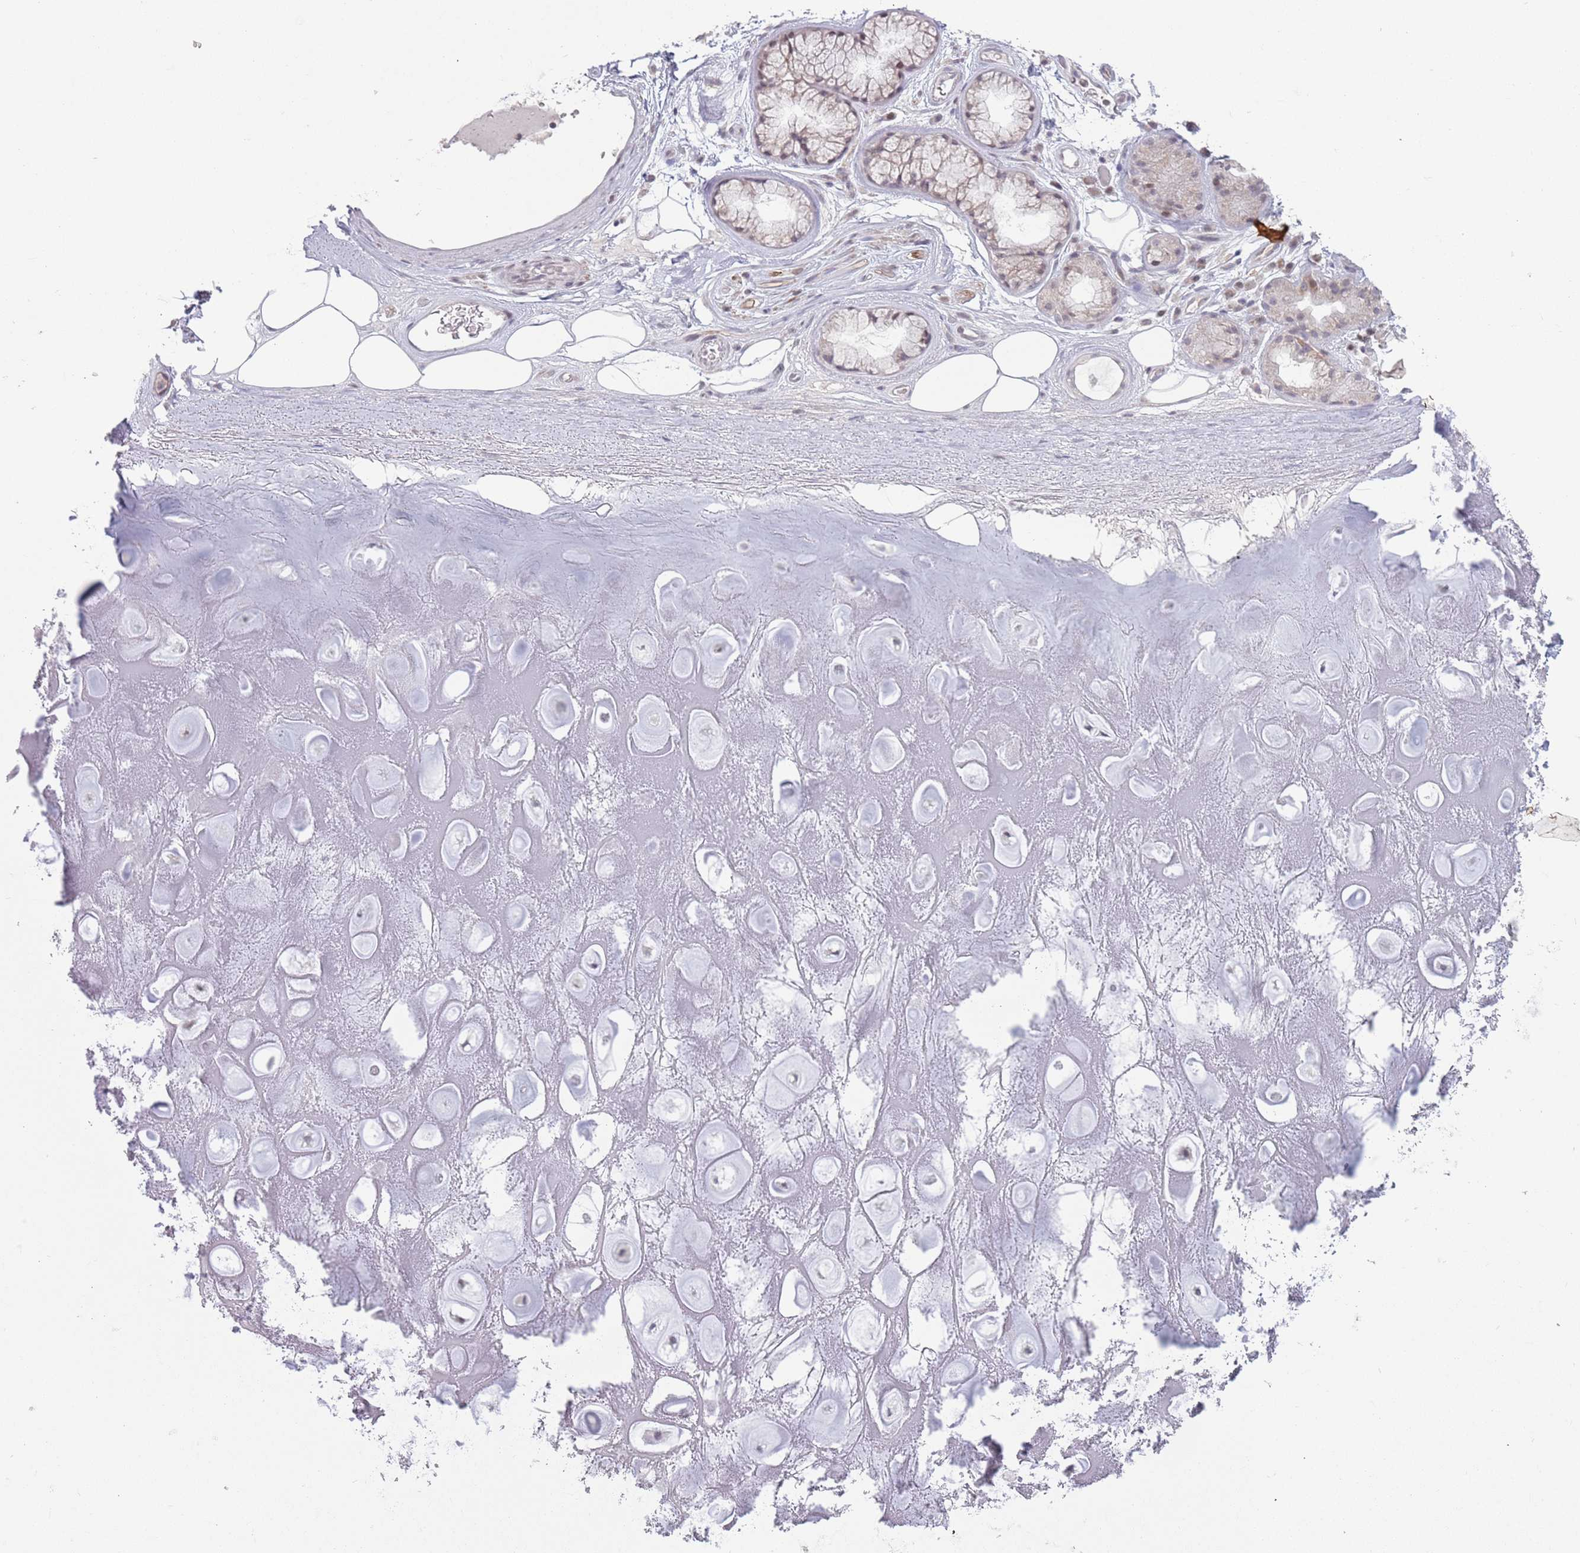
{"staining": {"intensity": "negative", "quantity": "none", "location": "none"}, "tissue": "adipose tissue", "cell_type": "Adipocytes", "image_type": "normal", "snomed": [{"axis": "morphology", "description": "Normal tissue, NOS"}, {"axis": "topography", "description": "Cartilage tissue"}], "caption": "Immunohistochemistry (IHC) histopathology image of normal adipose tissue: adipose tissue stained with DAB displays no significant protein positivity in adipocytes.", "gene": "MRPL34", "patient": {"sex": "male", "age": 81}}